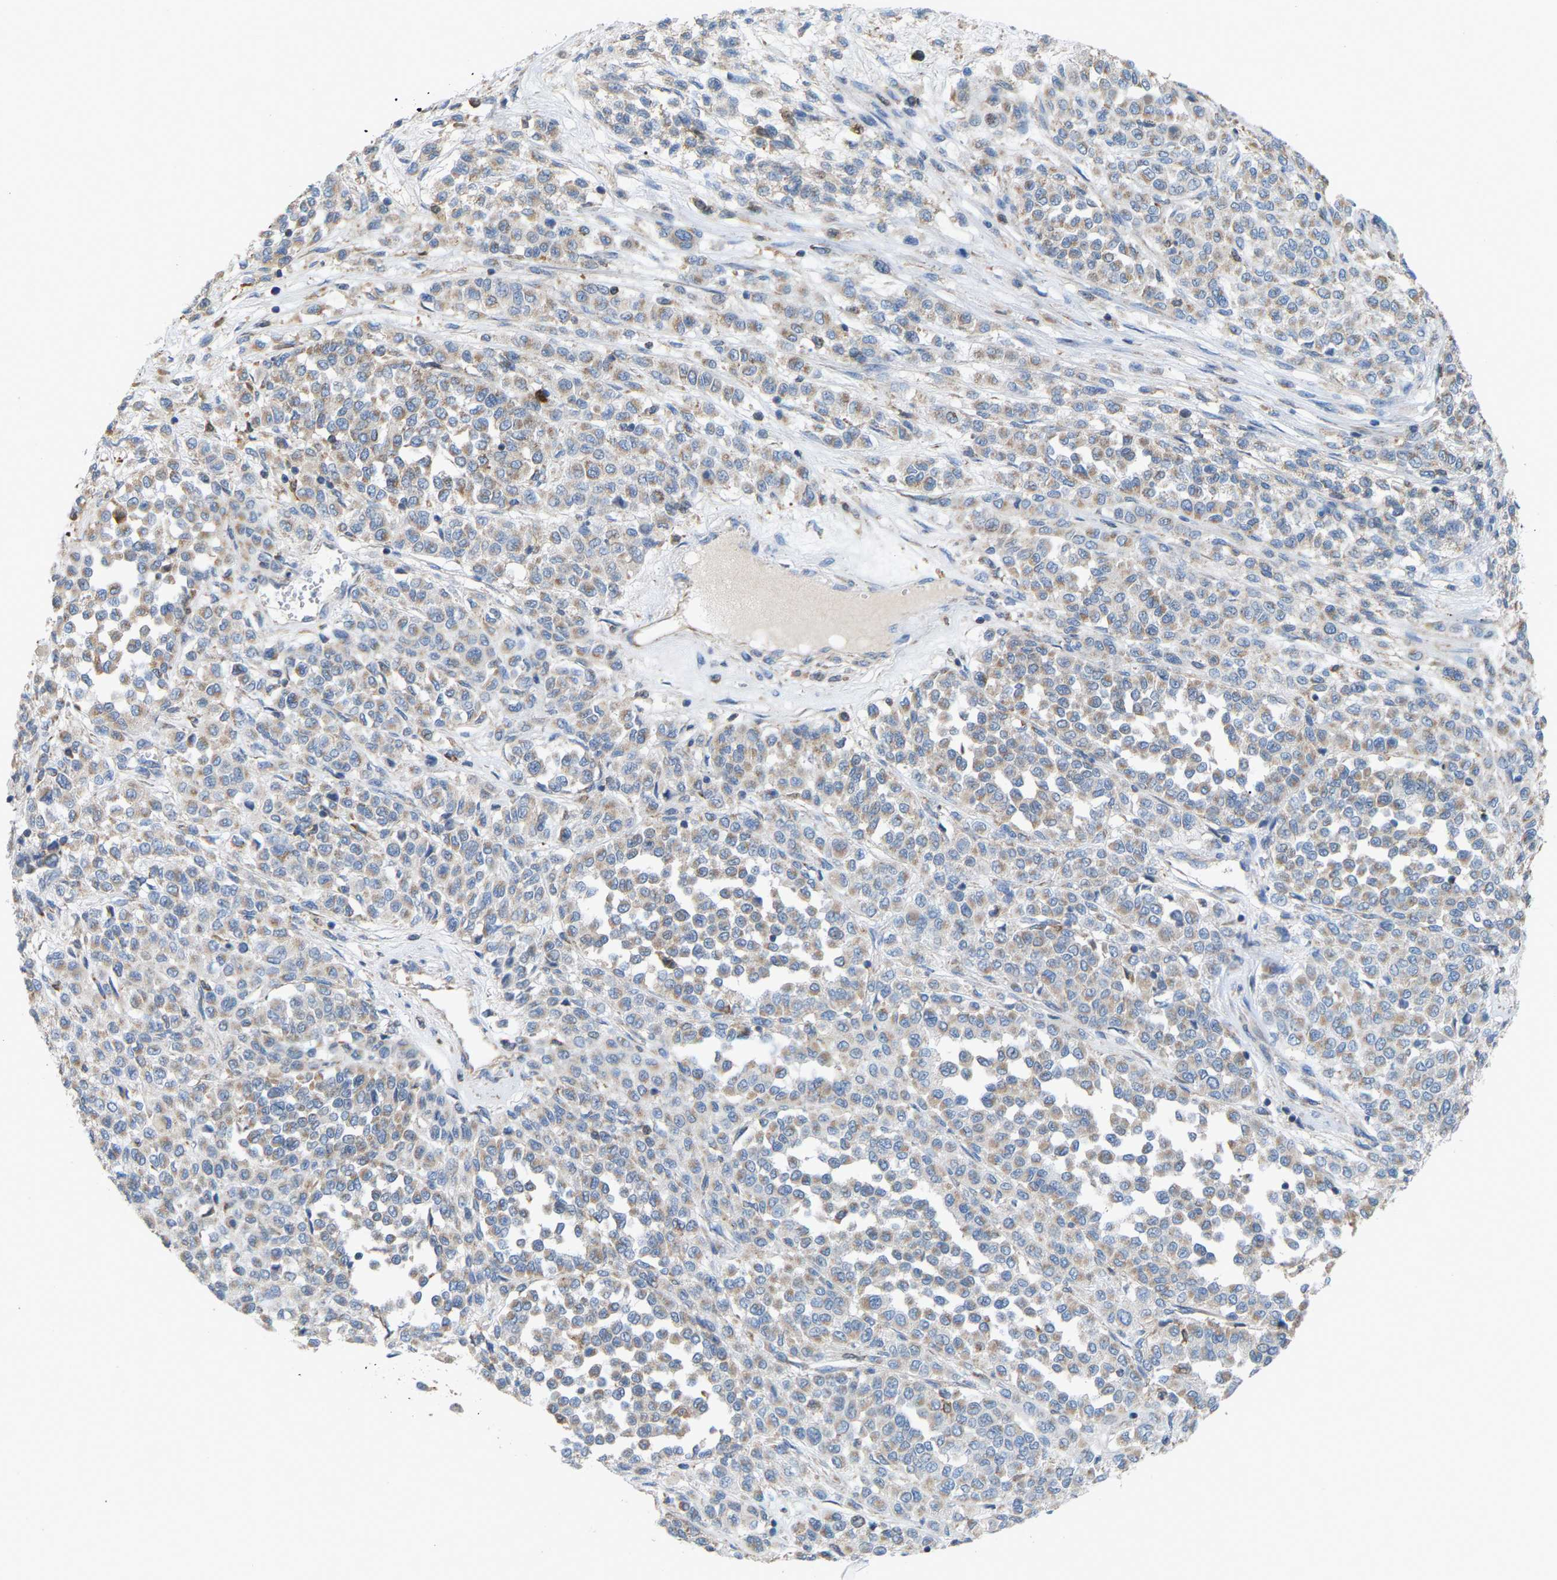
{"staining": {"intensity": "weak", "quantity": ">75%", "location": "cytoplasmic/membranous"}, "tissue": "melanoma", "cell_type": "Tumor cells", "image_type": "cancer", "snomed": [{"axis": "morphology", "description": "Malignant melanoma, Metastatic site"}, {"axis": "topography", "description": "Pancreas"}], "caption": "This image shows IHC staining of malignant melanoma (metastatic site), with low weak cytoplasmic/membranous staining in approximately >75% of tumor cells.", "gene": "CROT", "patient": {"sex": "female", "age": 30}}